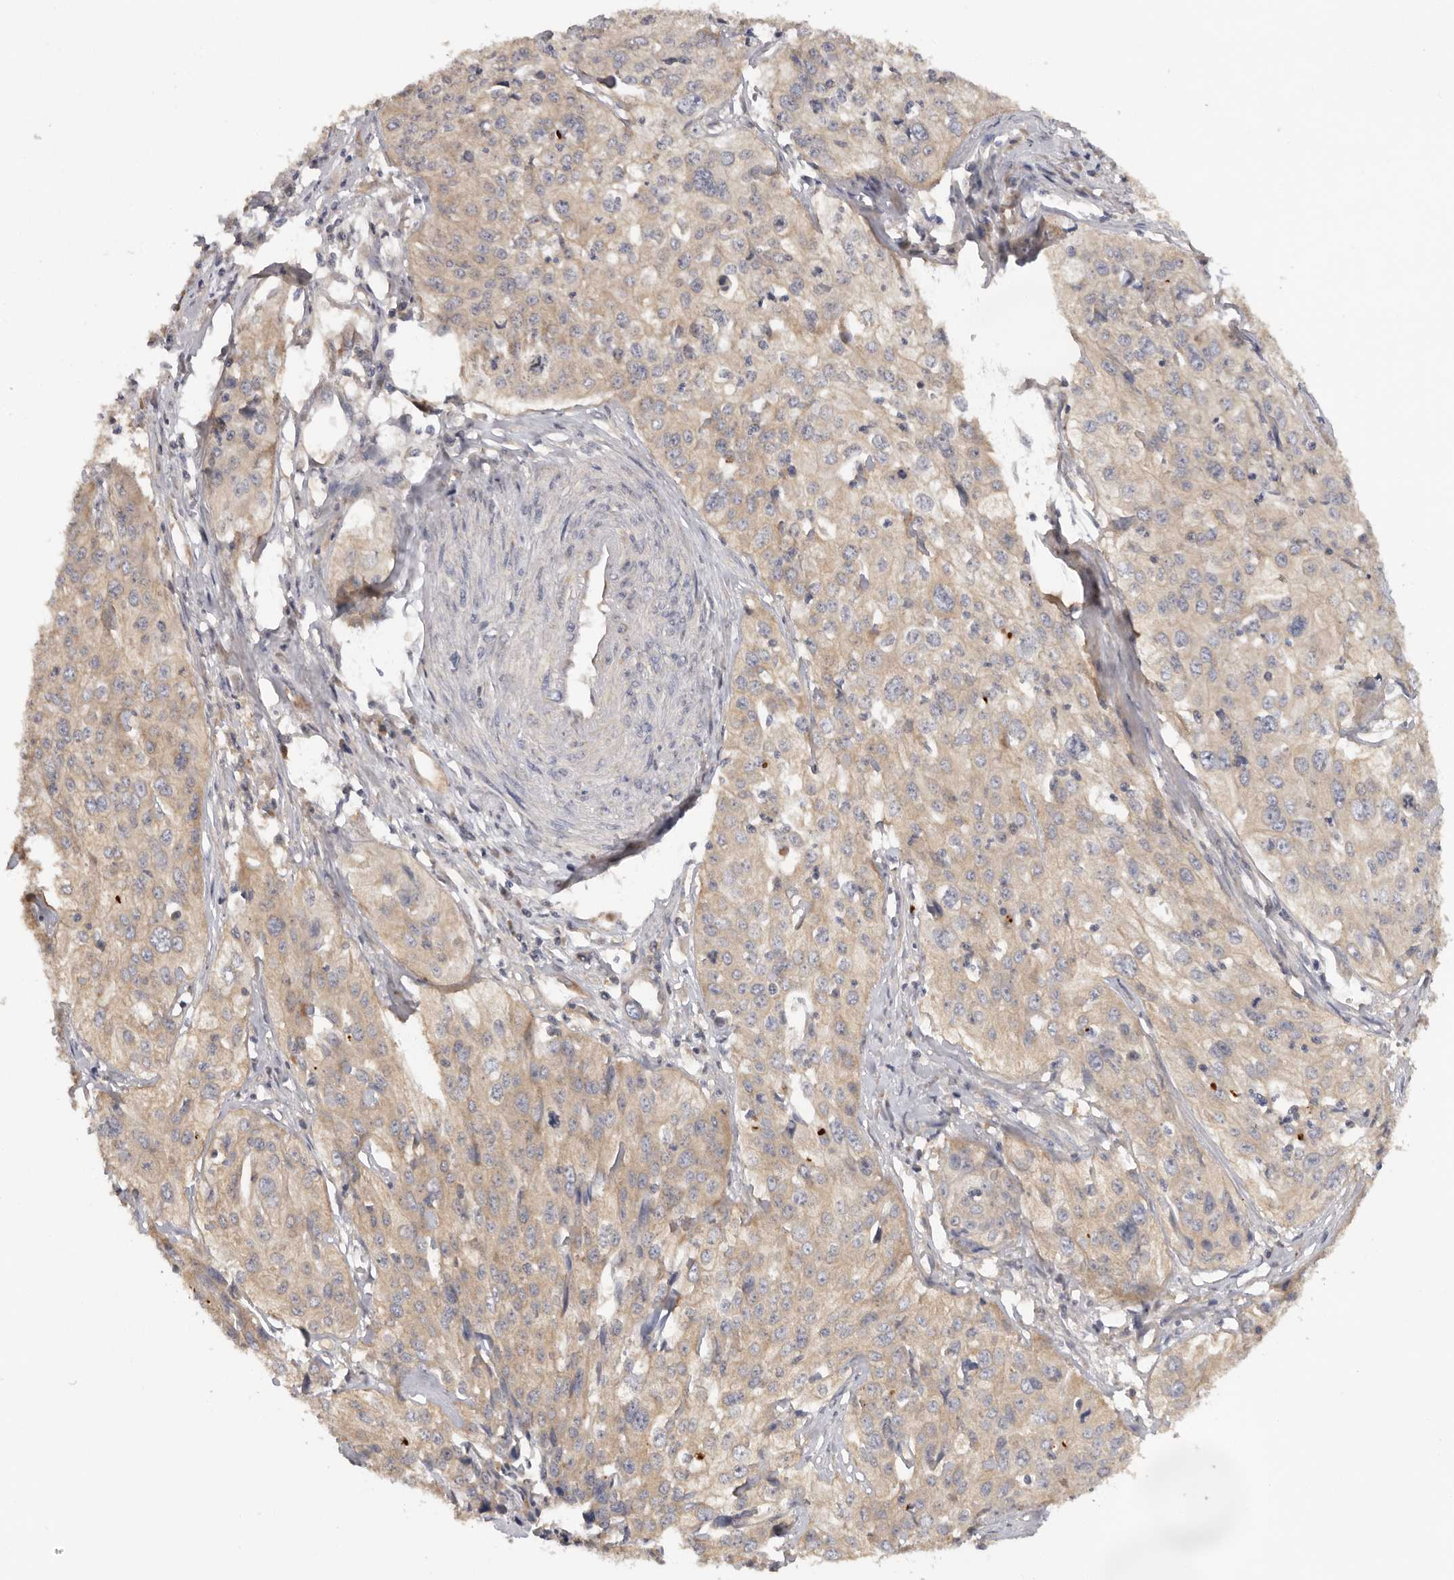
{"staining": {"intensity": "moderate", "quantity": ">75%", "location": "cytoplasmic/membranous"}, "tissue": "cervical cancer", "cell_type": "Tumor cells", "image_type": "cancer", "snomed": [{"axis": "morphology", "description": "Squamous cell carcinoma, NOS"}, {"axis": "topography", "description": "Cervix"}], "caption": "Protein positivity by immunohistochemistry (IHC) displays moderate cytoplasmic/membranous positivity in about >75% of tumor cells in cervical cancer. (DAB (3,3'-diaminobenzidine) IHC, brown staining for protein, blue staining for nuclei).", "gene": "PPP1R42", "patient": {"sex": "female", "age": 31}}